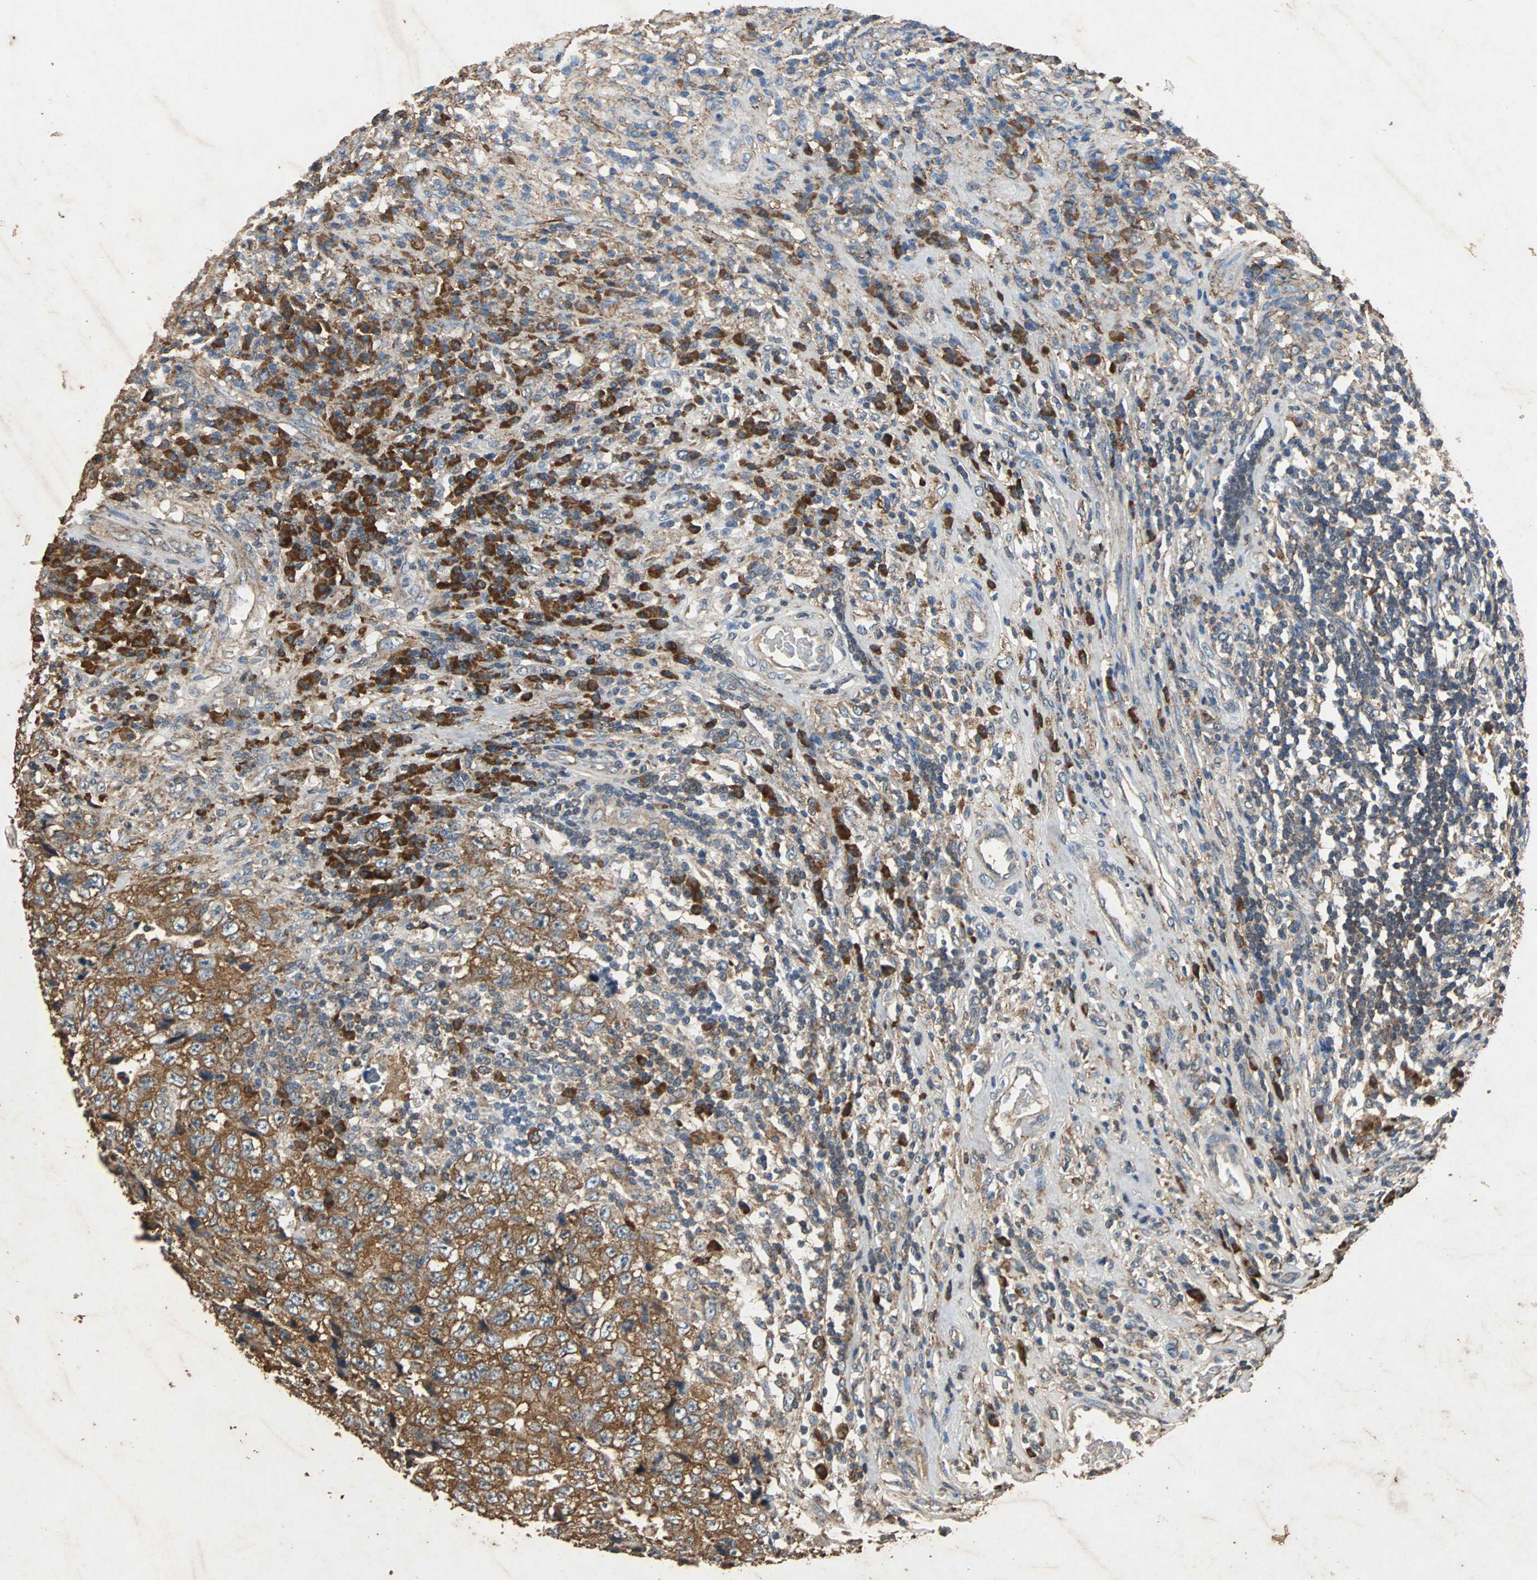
{"staining": {"intensity": "moderate", "quantity": ">75%", "location": "cytoplasmic/membranous"}, "tissue": "testis cancer", "cell_type": "Tumor cells", "image_type": "cancer", "snomed": [{"axis": "morphology", "description": "Necrosis, NOS"}, {"axis": "morphology", "description": "Carcinoma, Embryonal, NOS"}, {"axis": "topography", "description": "Testis"}], "caption": "An IHC micrograph of tumor tissue is shown. Protein staining in brown highlights moderate cytoplasmic/membranous positivity in testis cancer within tumor cells.", "gene": "NAA10", "patient": {"sex": "male", "age": 19}}